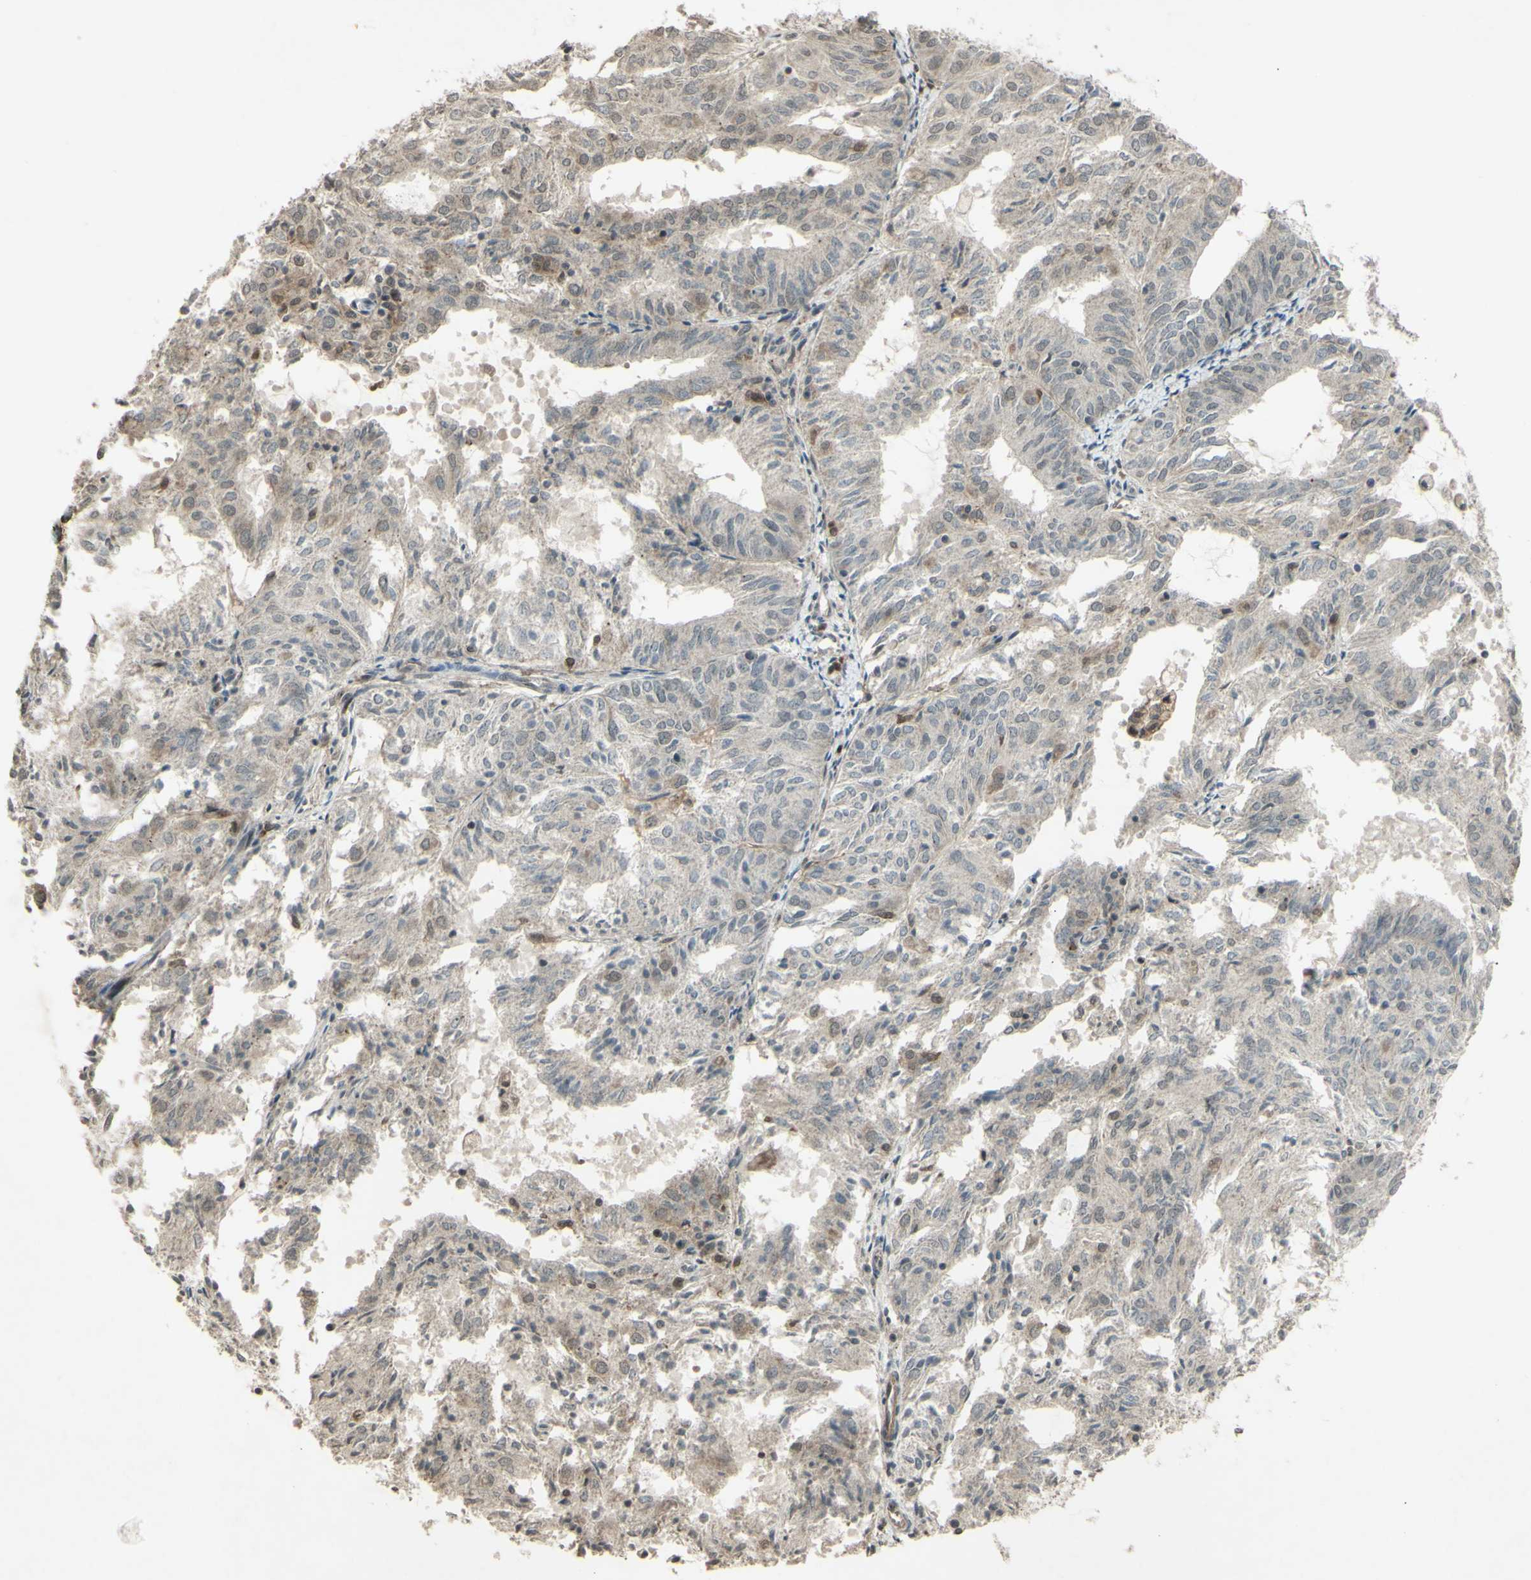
{"staining": {"intensity": "weak", "quantity": ">75%", "location": "cytoplasmic/membranous"}, "tissue": "endometrial cancer", "cell_type": "Tumor cells", "image_type": "cancer", "snomed": [{"axis": "morphology", "description": "Adenocarcinoma, NOS"}, {"axis": "topography", "description": "Uterus"}], "caption": "Approximately >75% of tumor cells in human adenocarcinoma (endometrial) exhibit weak cytoplasmic/membranous protein positivity as visualized by brown immunohistochemical staining.", "gene": "BLNK", "patient": {"sex": "female", "age": 60}}